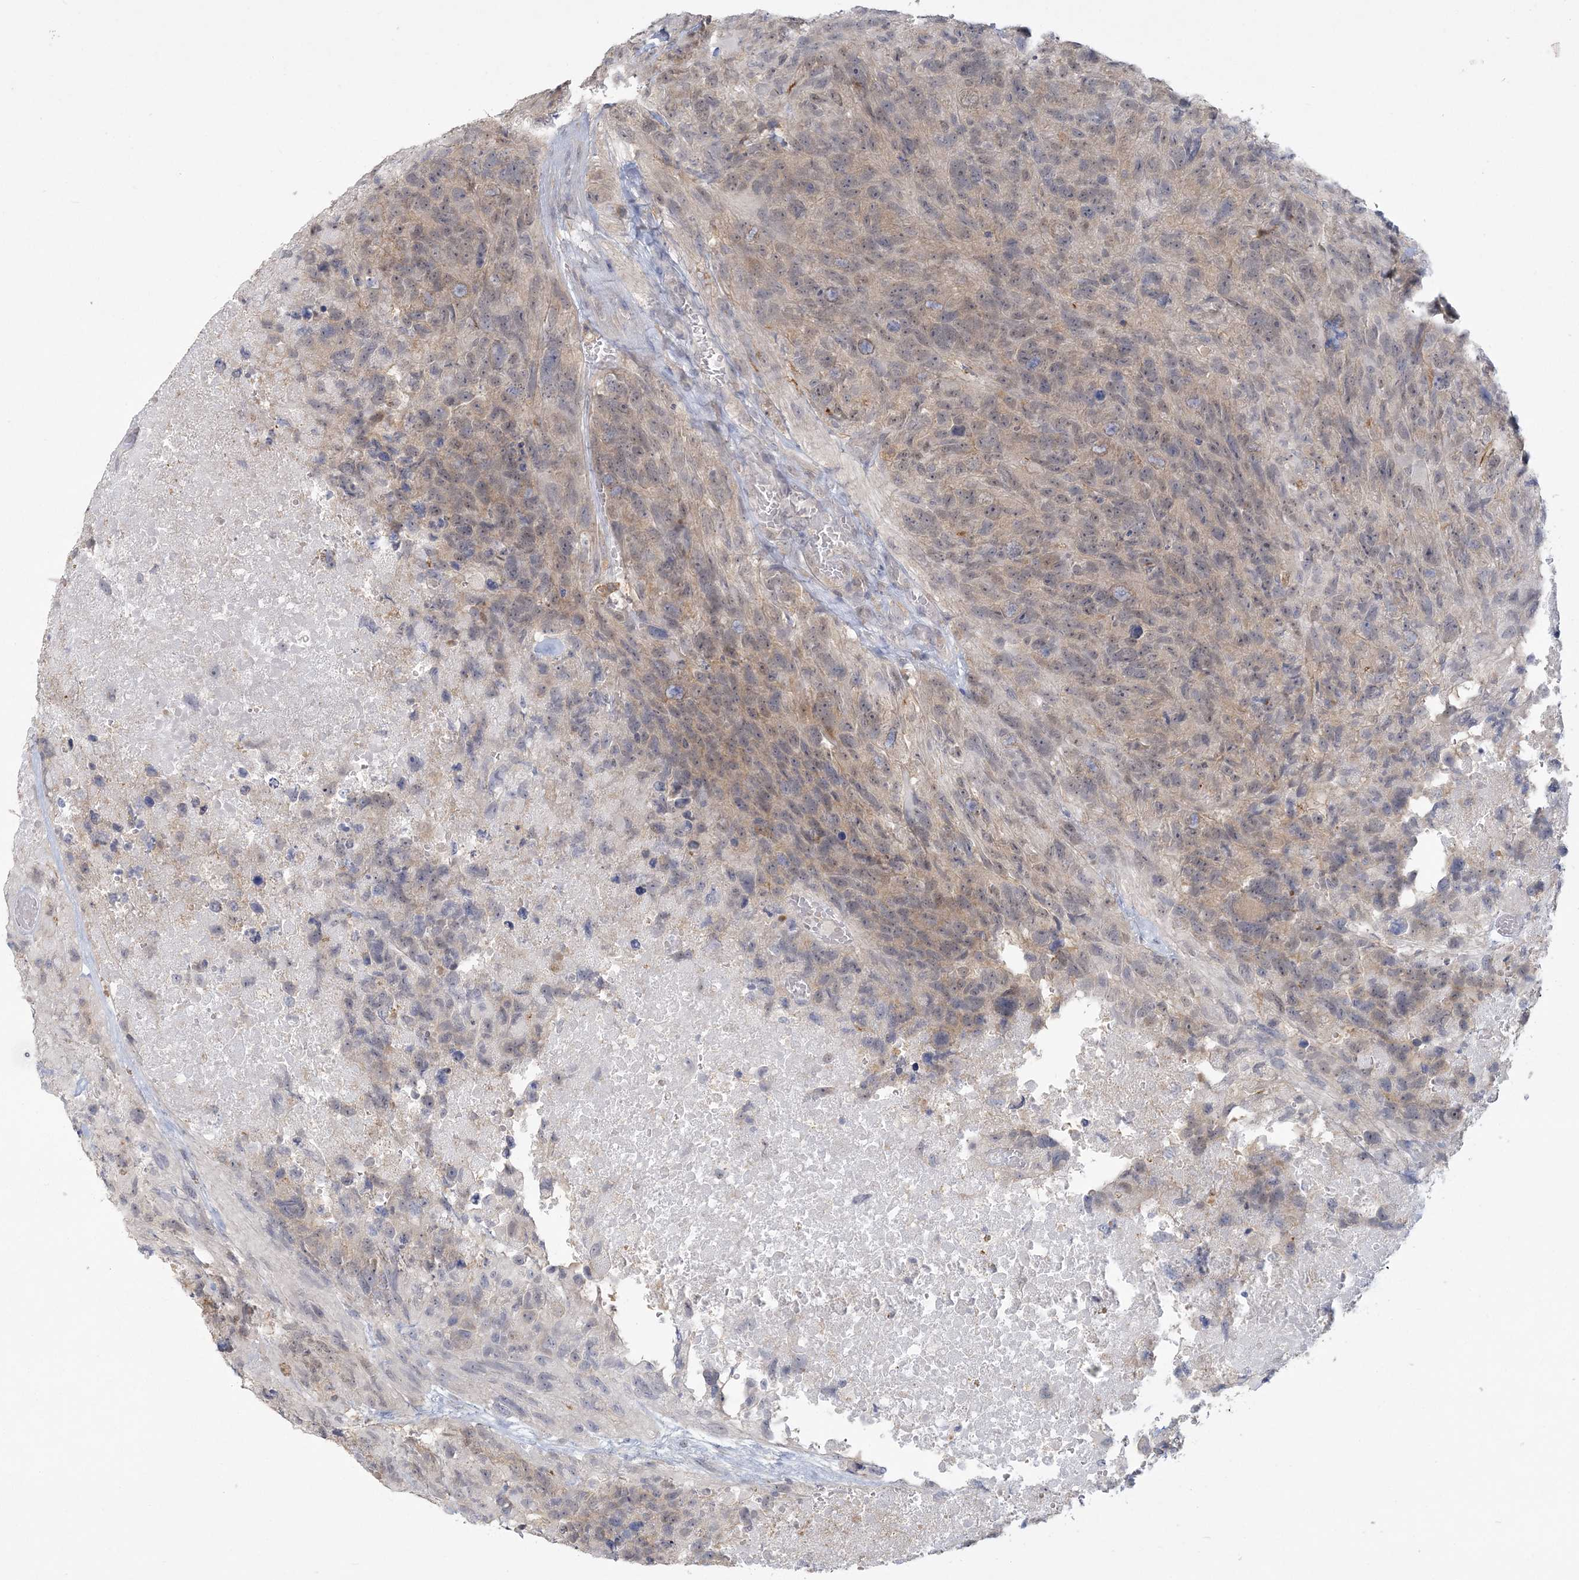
{"staining": {"intensity": "weak", "quantity": "25%-75%", "location": "cytoplasmic/membranous,nuclear"}, "tissue": "glioma", "cell_type": "Tumor cells", "image_type": "cancer", "snomed": [{"axis": "morphology", "description": "Glioma, malignant, High grade"}, {"axis": "topography", "description": "Brain"}], "caption": "Protein staining by IHC displays weak cytoplasmic/membranous and nuclear staining in approximately 25%-75% of tumor cells in malignant glioma (high-grade).", "gene": "ANKS1A", "patient": {"sex": "male", "age": 69}}